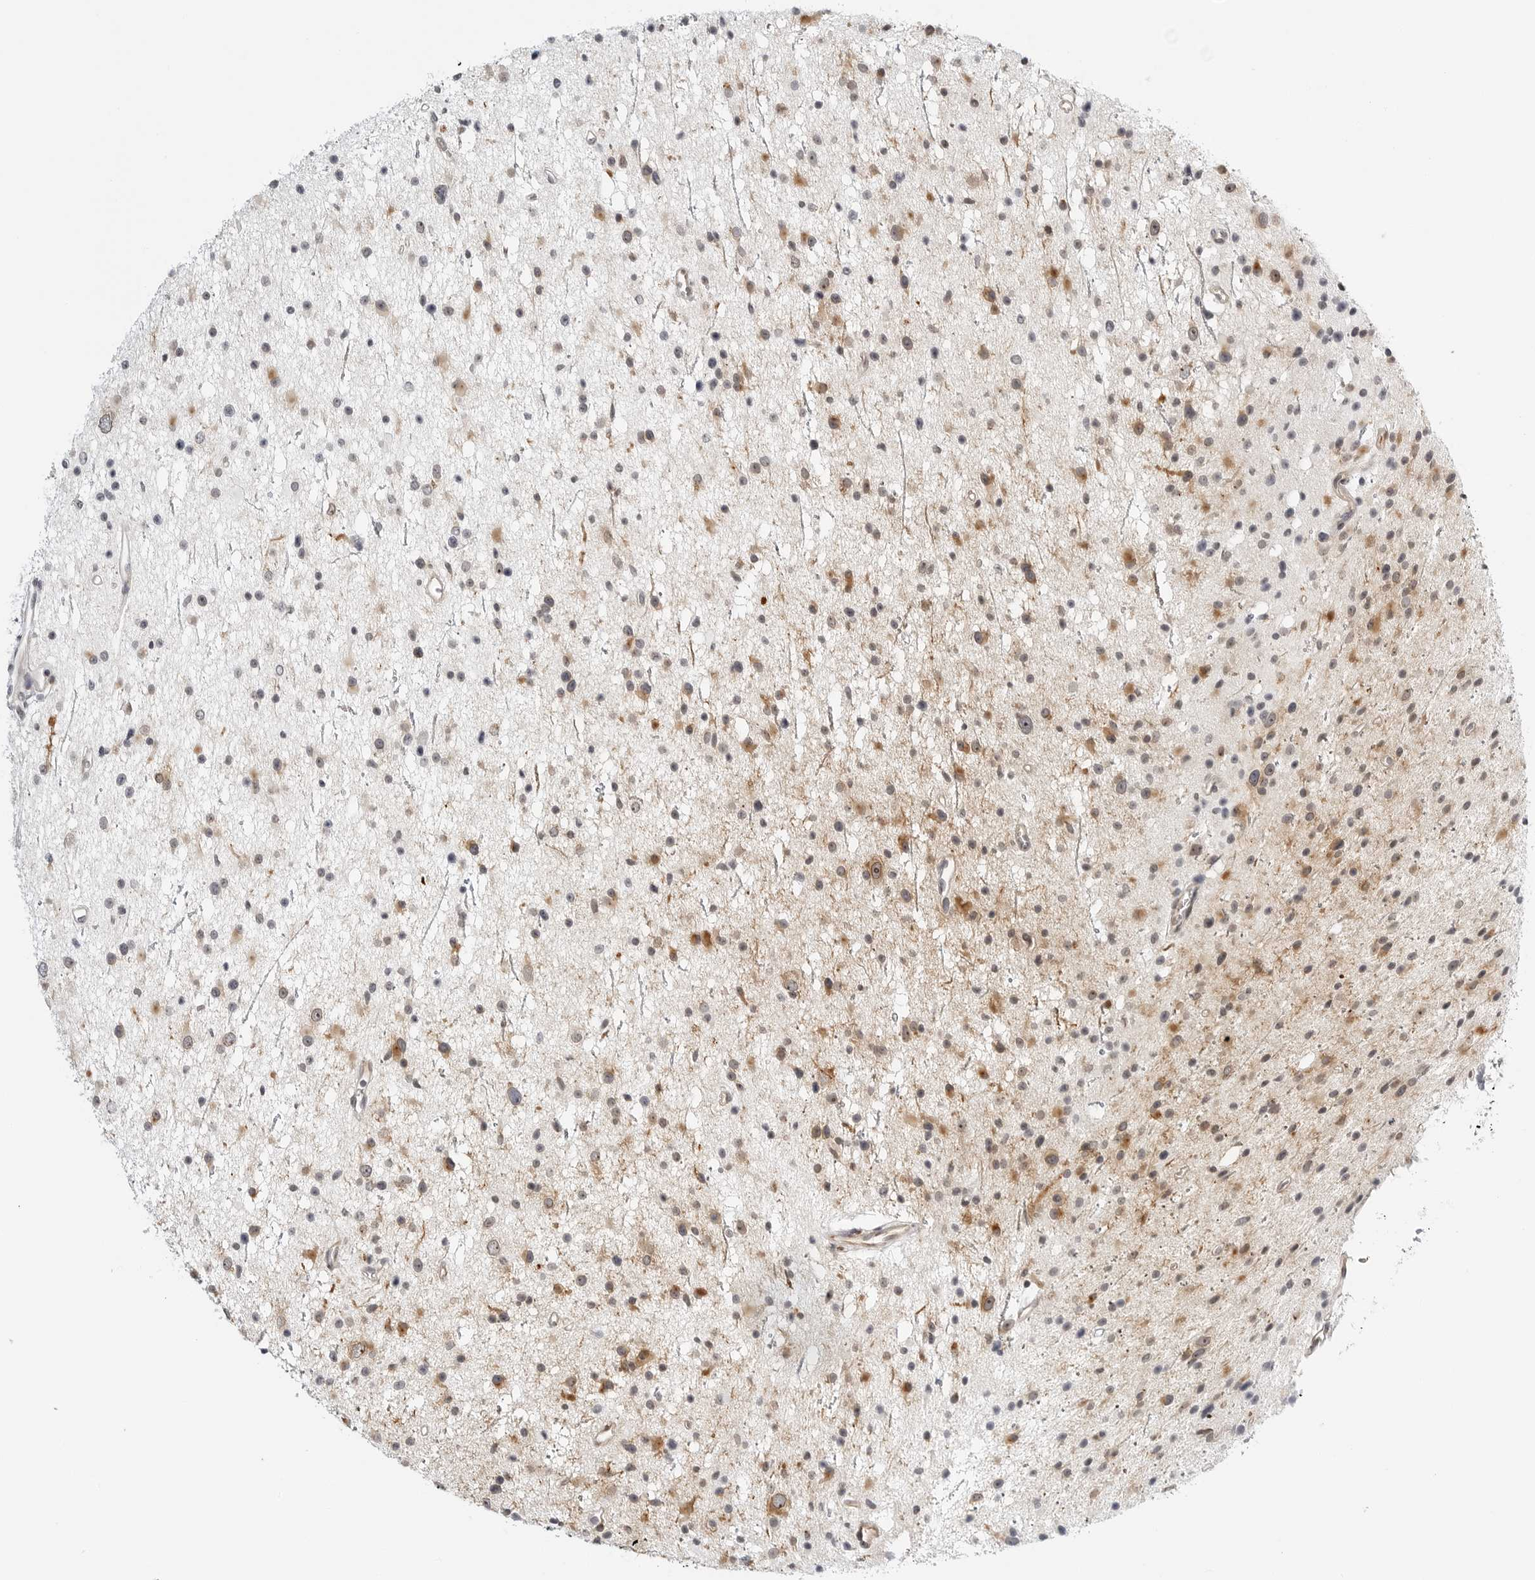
{"staining": {"intensity": "moderate", "quantity": "25%-75%", "location": "cytoplasmic/membranous"}, "tissue": "glioma", "cell_type": "Tumor cells", "image_type": "cancer", "snomed": [{"axis": "morphology", "description": "Glioma, malignant, Low grade"}, {"axis": "topography", "description": "Cerebral cortex"}], "caption": "A histopathology image of human malignant glioma (low-grade) stained for a protein displays moderate cytoplasmic/membranous brown staining in tumor cells. The protein is shown in brown color, while the nuclei are stained blue.", "gene": "MAP2K5", "patient": {"sex": "female", "age": 39}}